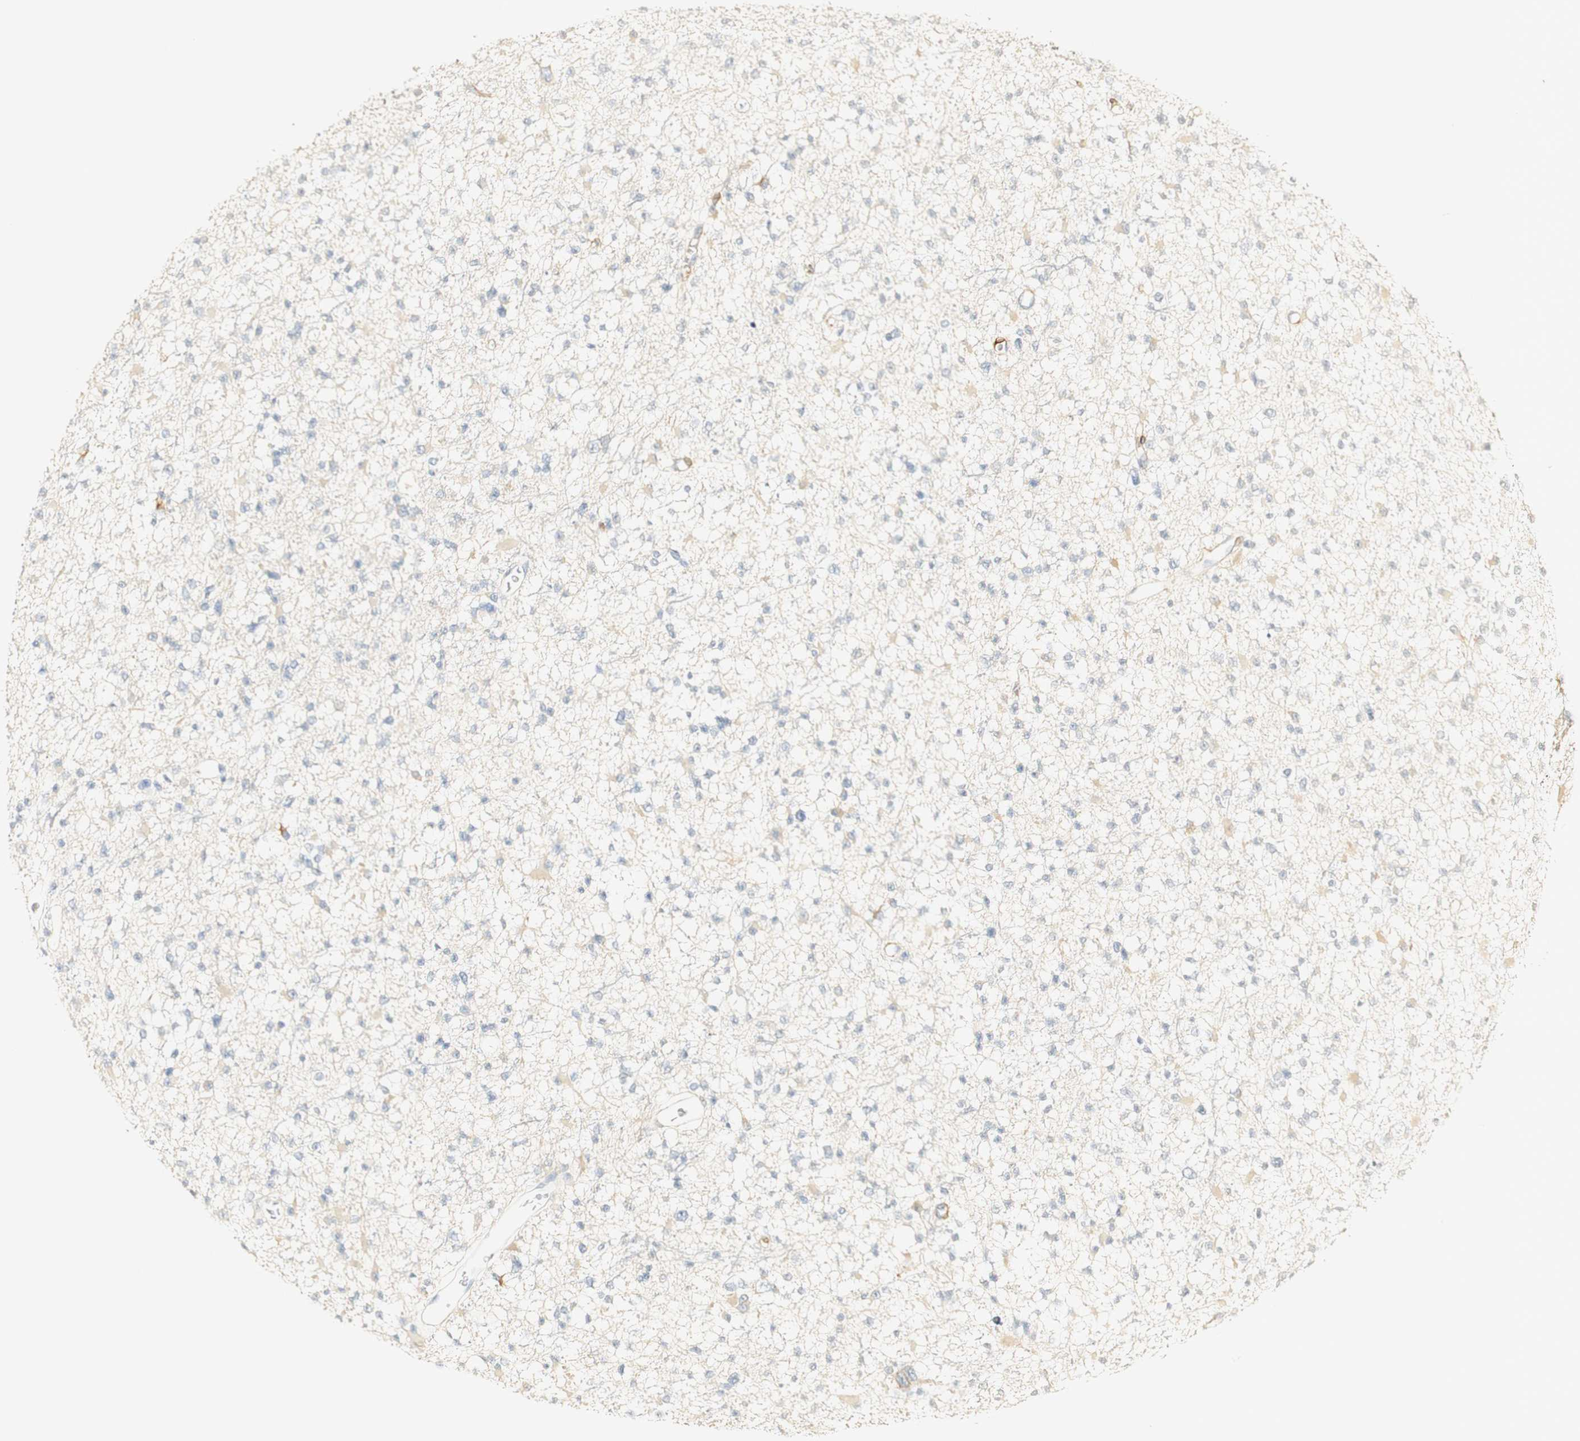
{"staining": {"intensity": "negative", "quantity": "none", "location": "none"}, "tissue": "glioma", "cell_type": "Tumor cells", "image_type": "cancer", "snomed": [{"axis": "morphology", "description": "Glioma, malignant, Low grade"}, {"axis": "topography", "description": "Brain"}], "caption": "IHC of glioma exhibits no expression in tumor cells.", "gene": "FMO3", "patient": {"sex": "female", "age": 22}}